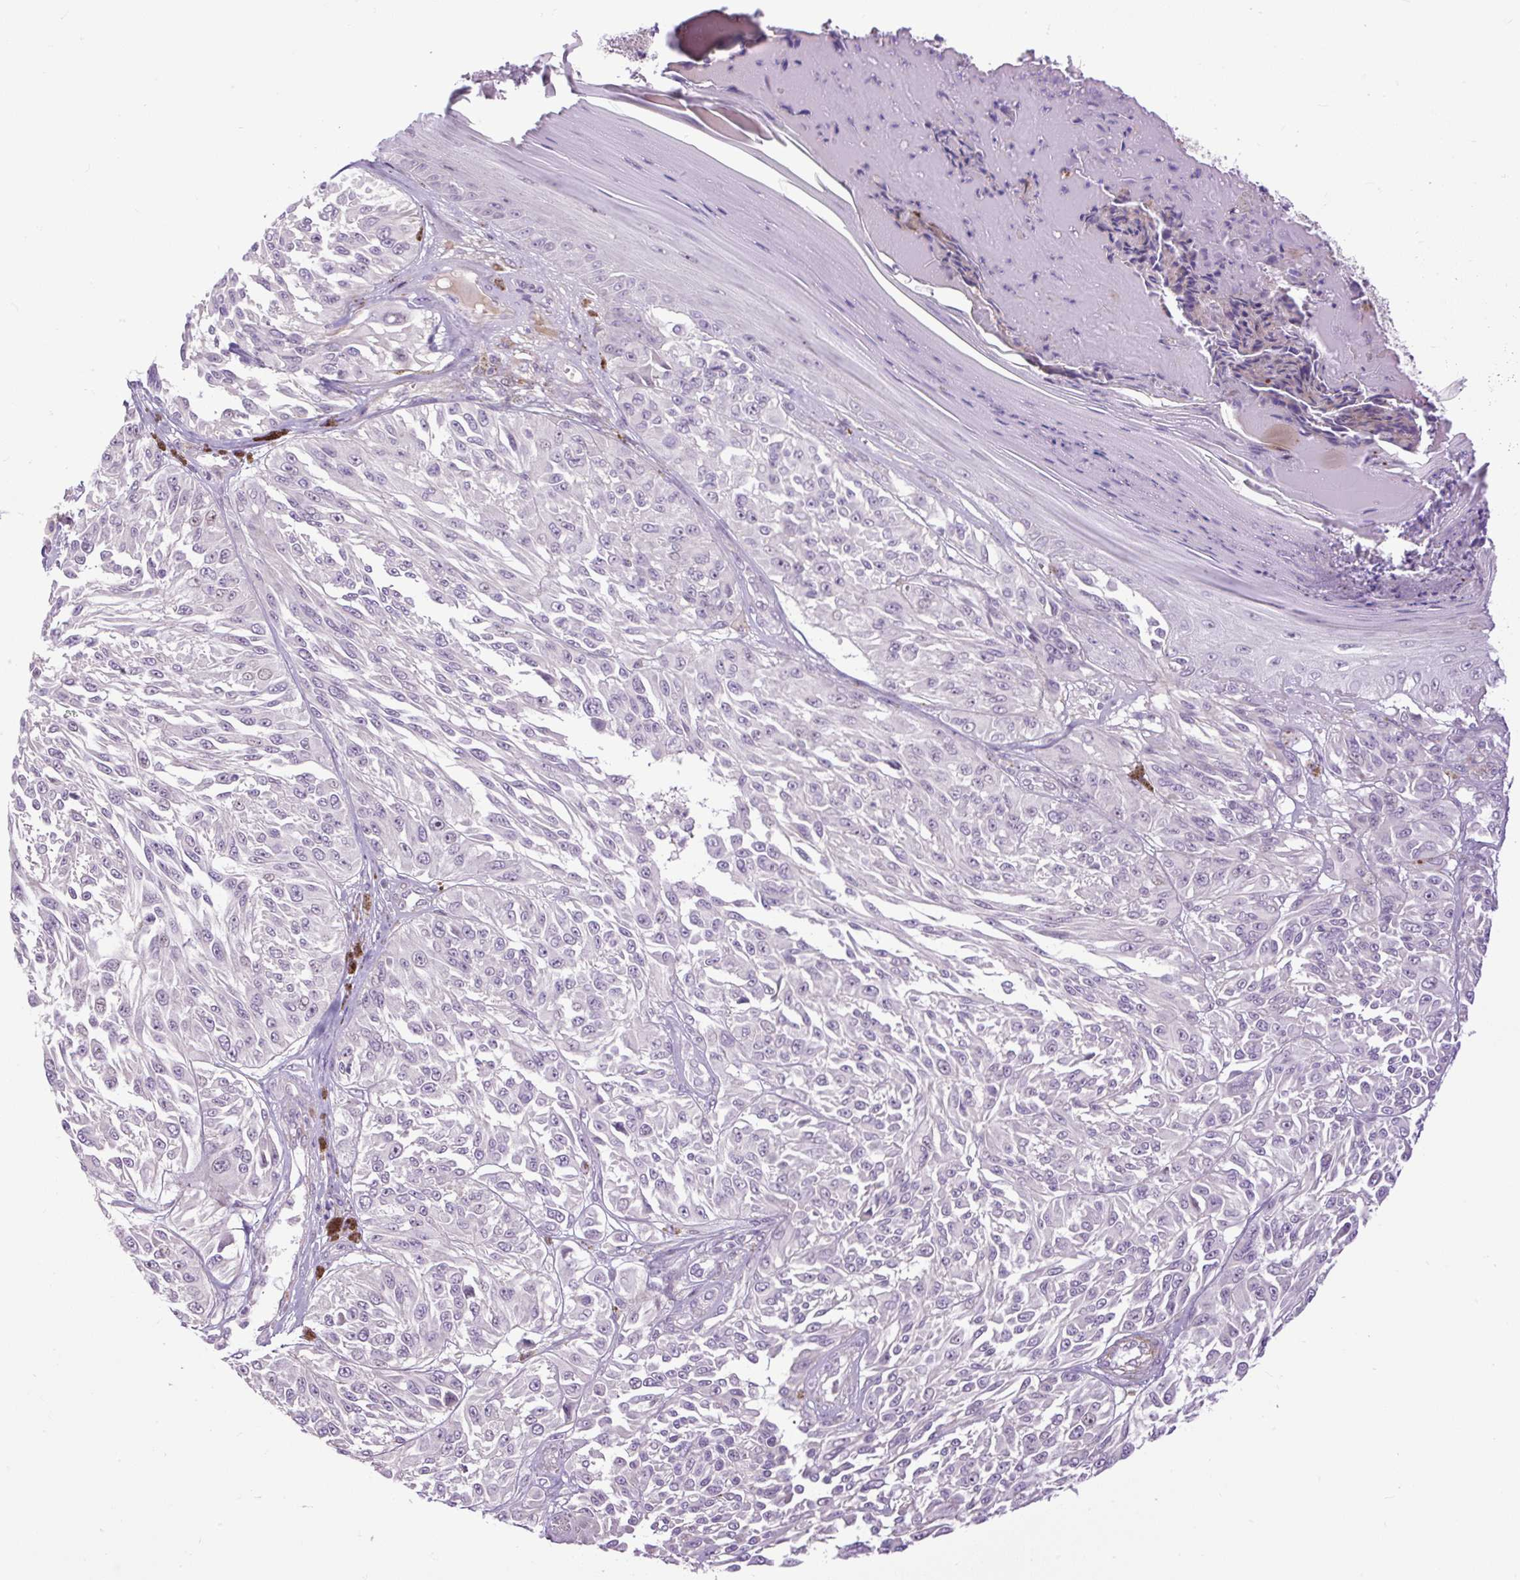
{"staining": {"intensity": "negative", "quantity": "none", "location": "none"}, "tissue": "melanoma", "cell_type": "Tumor cells", "image_type": "cancer", "snomed": [{"axis": "morphology", "description": "Malignant melanoma, NOS"}, {"axis": "topography", "description": "Skin"}], "caption": "Photomicrograph shows no protein positivity in tumor cells of melanoma tissue.", "gene": "ZNF197", "patient": {"sex": "male", "age": 94}}